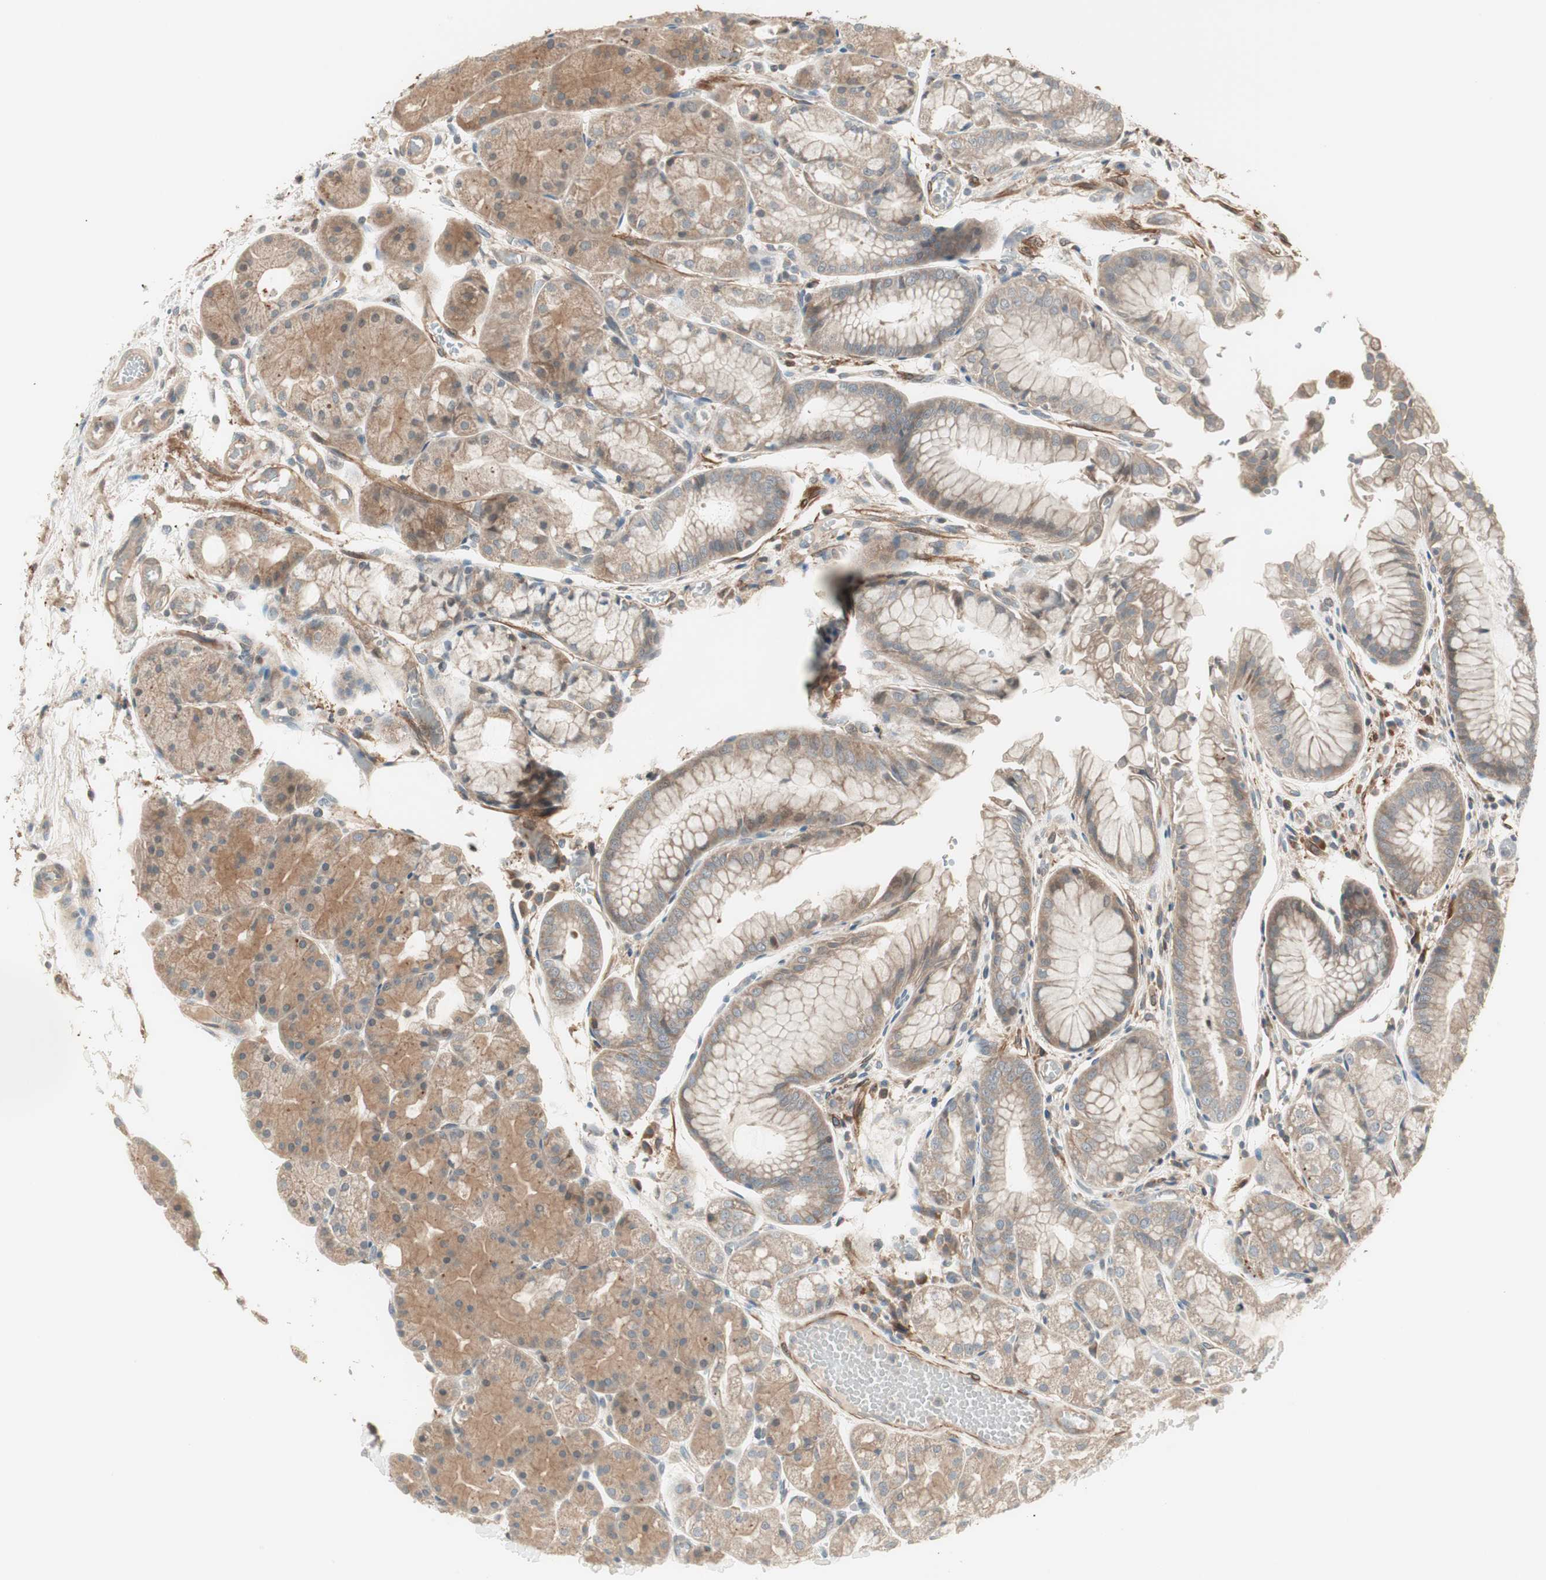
{"staining": {"intensity": "moderate", "quantity": ">75%", "location": "cytoplasmic/membranous"}, "tissue": "stomach", "cell_type": "Glandular cells", "image_type": "normal", "snomed": [{"axis": "morphology", "description": "Normal tissue, NOS"}, {"axis": "topography", "description": "Stomach, upper"}], "caption": "Immunohistochemical staining of benign stomach demonstrates moderate cytoplasmic/membranous protein expression in about >75% of glandular cells. The staining is performed using DAB (3,3'-diaminobenzidine) brown chromogen to label protein expression. The nuclei are counter-stained blue using hematoxylin.", "gene": "SFRP1", "patient": {"sex": "male", "age": 72}}